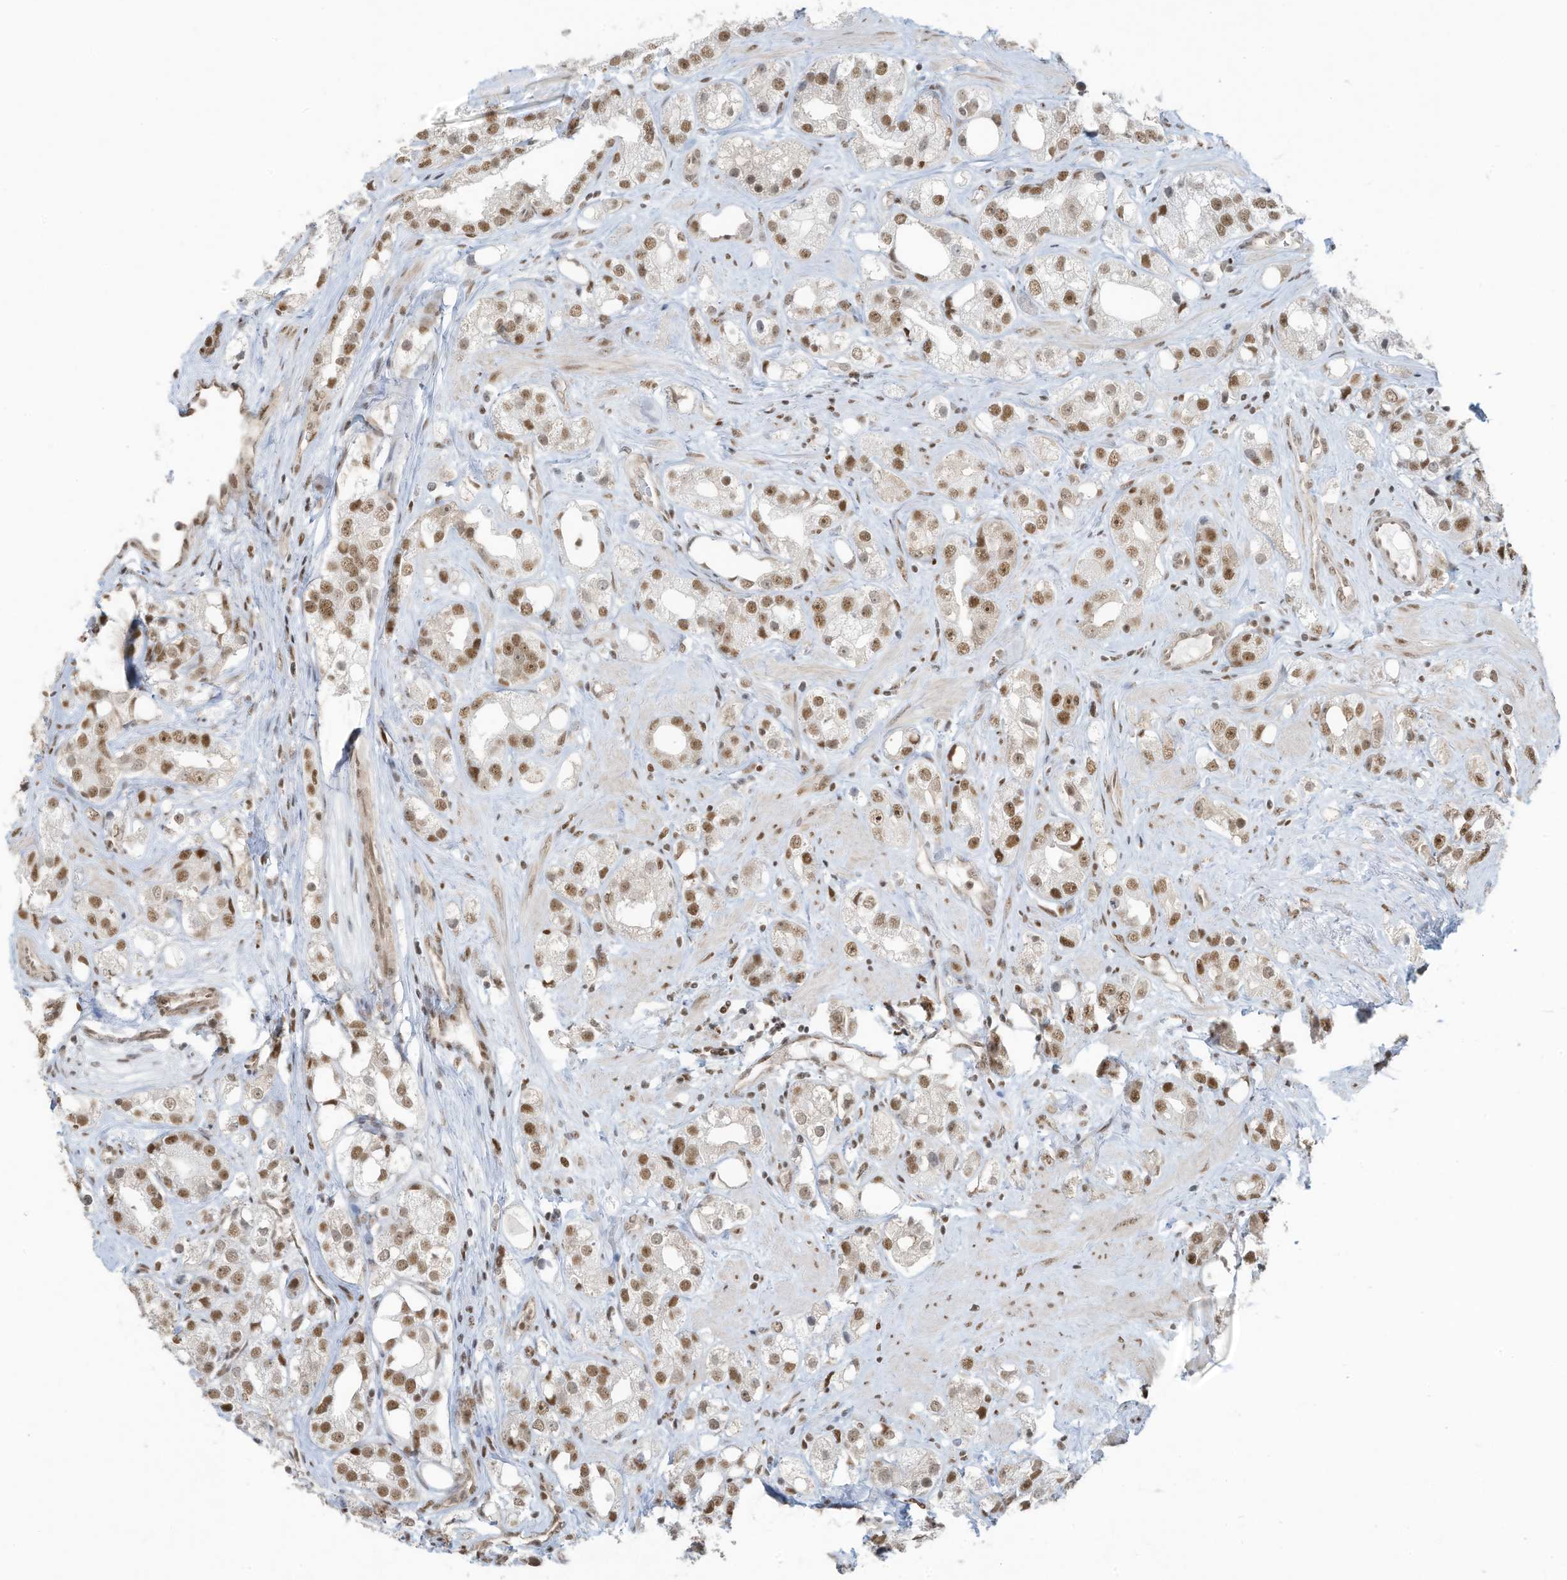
{"staining": {"intensity": "moderate", "quantity": ">75%", "location": "nuclear"}, "tissue": "prostate cancer", "cell_type": "Tumor cells", "image_type": "cancer", "snomed": [{"axis": "morphology", "description": "Adenocarcinoma, NOS"}, {"axis": "topography", "description": "Prostate"}], "caption": "Prostate cancer stained for a protein (brown) displays moderate nuclear positive positivity in about >75% of tumor cells.", "gene": "DBR1", "patient": {"sex": "male", "age": 79}}